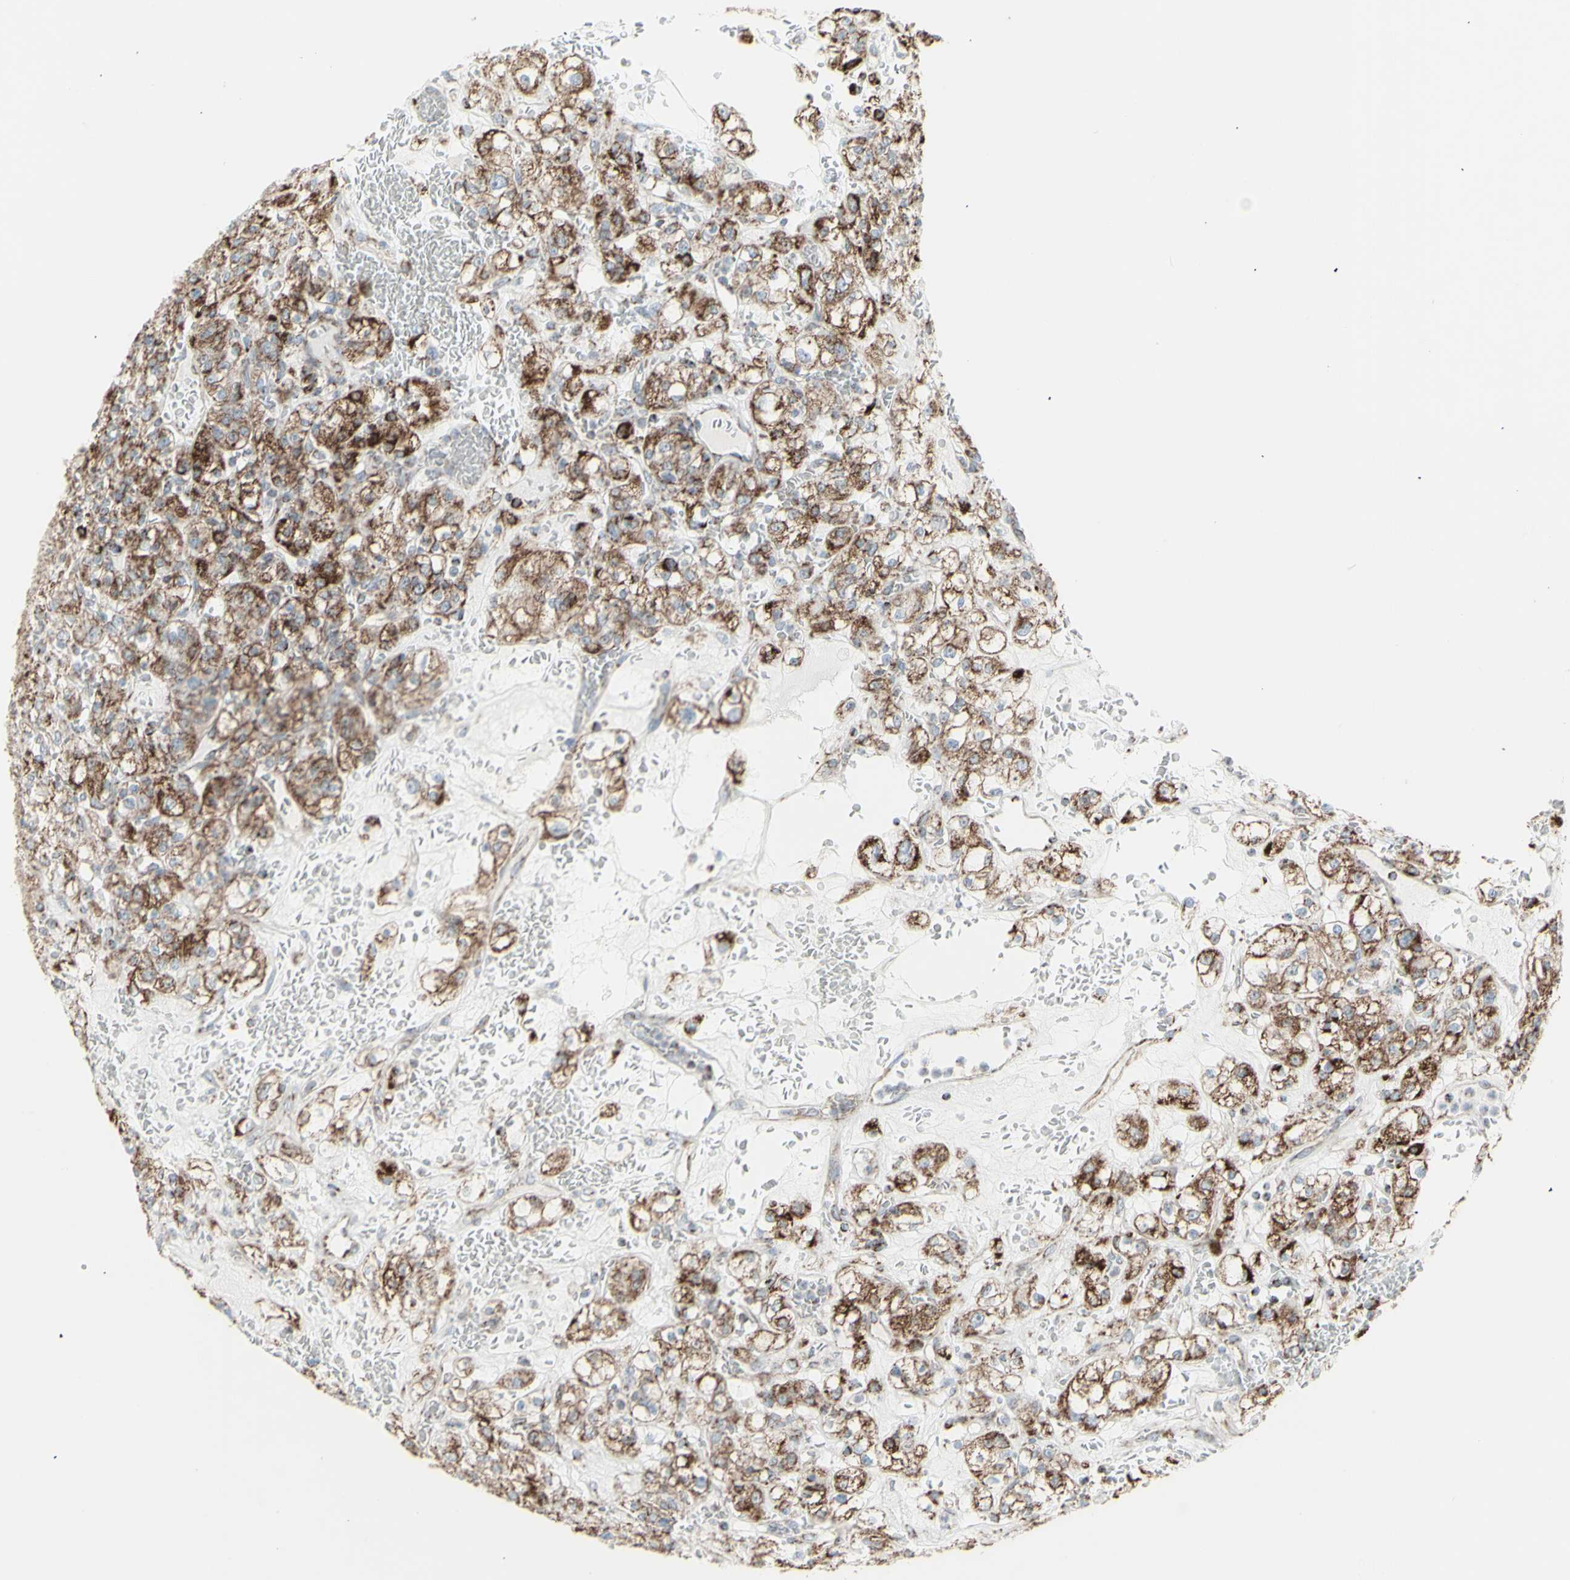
{"staining": {"intensity": "moderate", "quantity": ">75%", "location": "cytoplasmic/membranous"}, "tissue": "renal cancer", "cell_type": "Tumor cells", "image_type": "cancer", "snomed": [{"axis": "morphology", "description": "Normal tissue, NOS"}, {"axis": "morphology", "description": "Adenocarcinoma, NOS"}, {"axis": "topography", "description": "Kidney"}], "caption": "Renal cancer (adenocarcinoma) was stained to show a protein in brown. There is medium levels of moderate cytoplasmic/membranous staining in about >75% of tumor cells.", "gene": "PLGRKT", "patient": {"sex": "female", "age": 72}}